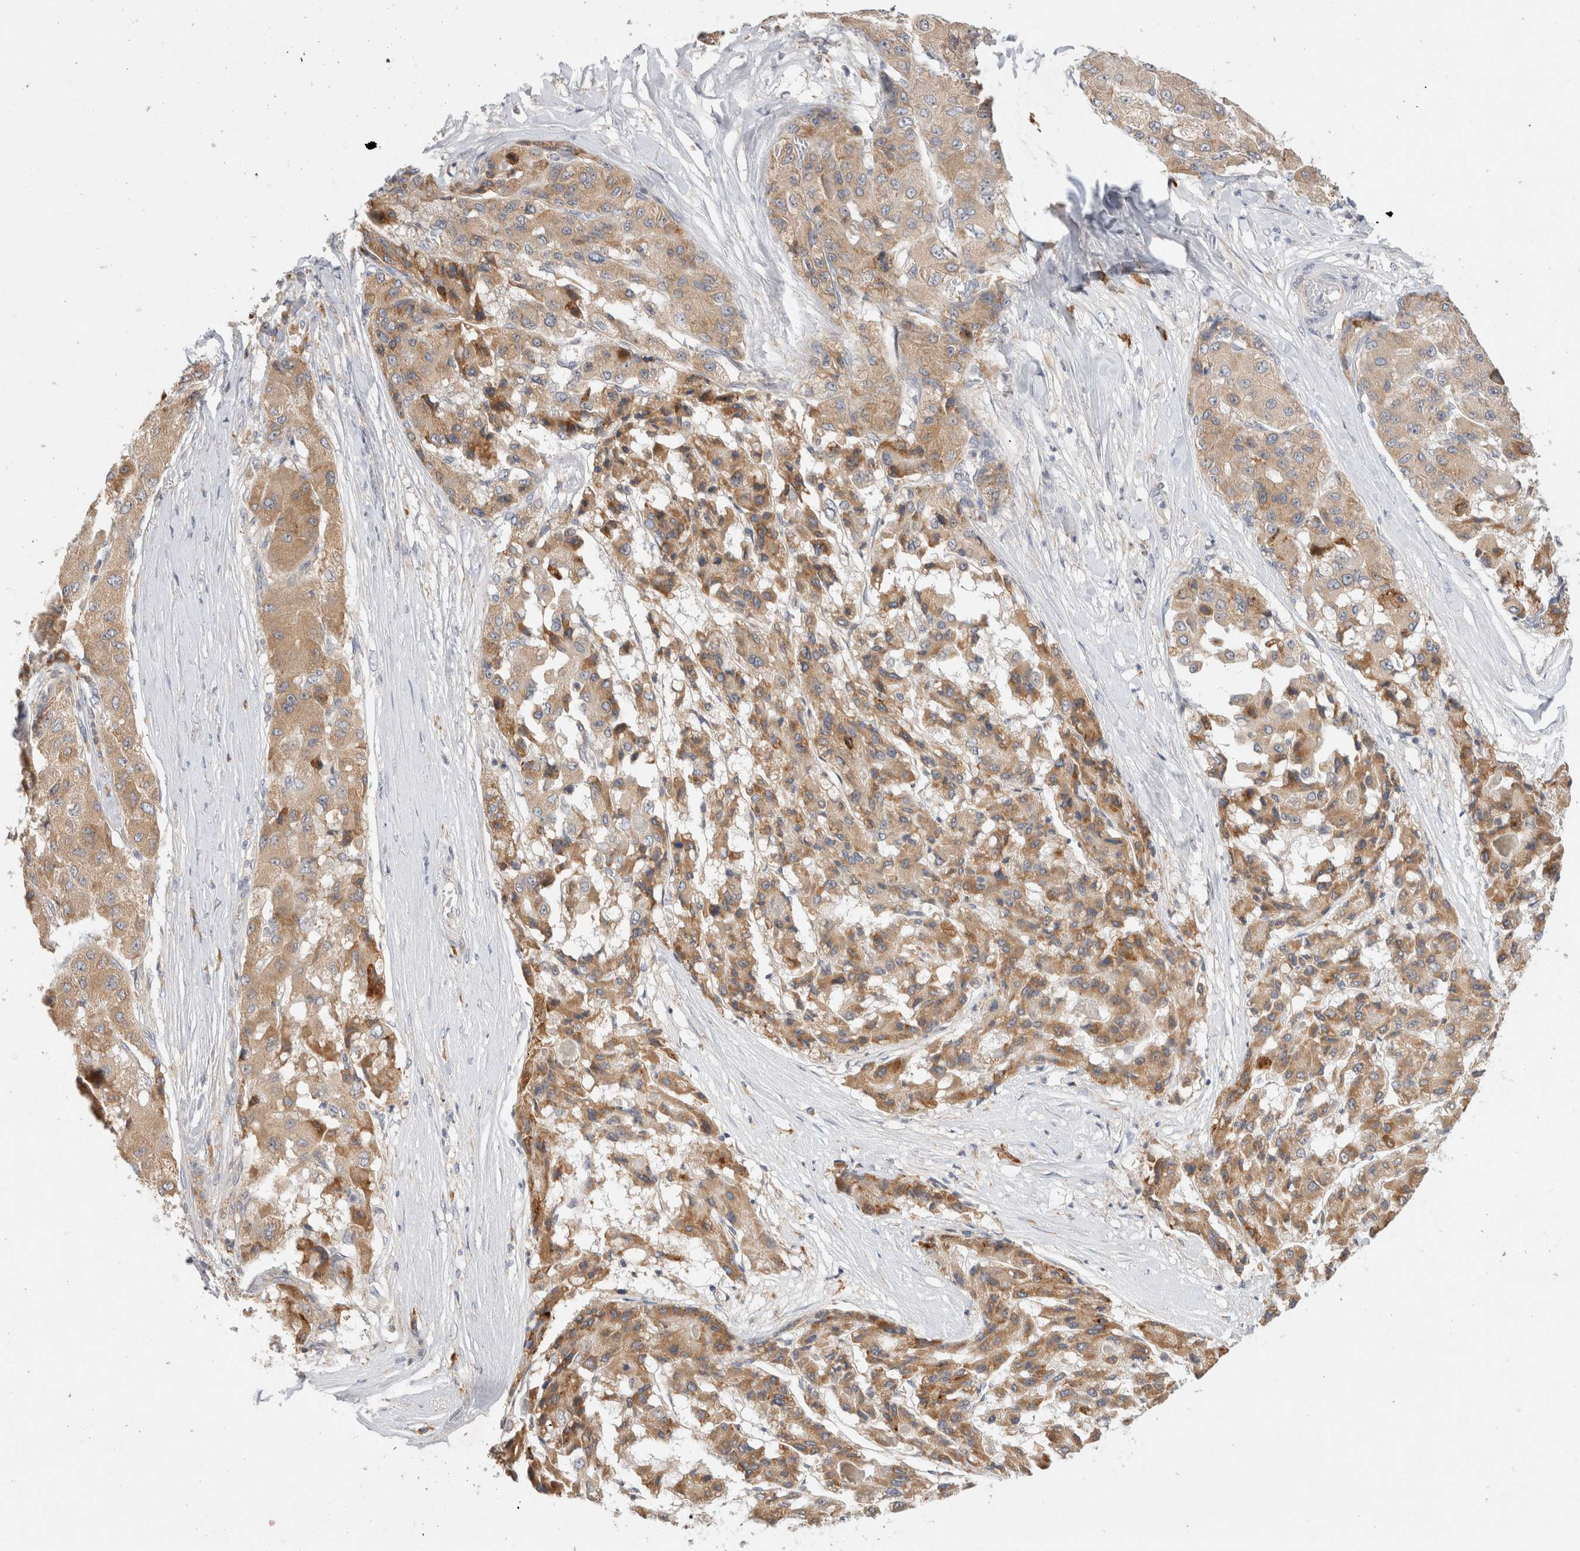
{"staining": {"intensity": "moderate", "quantity": ">75%", "location": "cytoplasmic/membranous"}, "tissue": "liver cancer", "cell_type": "Tumor cells", "image_type": "cancer", "snomed": [{"axis": "morphology", "description": "Carcinoma, Hepatocellular, NOS"}, {"axis": "topography", "description": "Liver"}], "caption": "This histopathology image shows immunohistochemistry staining of human liver cancer (hepatocellular carcinoma), with medium moderate cytoplasmic/membranous expression in about >75% of tumor cells.", "gene": "NEDD4L", "patient": {"sex": "male", "age": 80}}